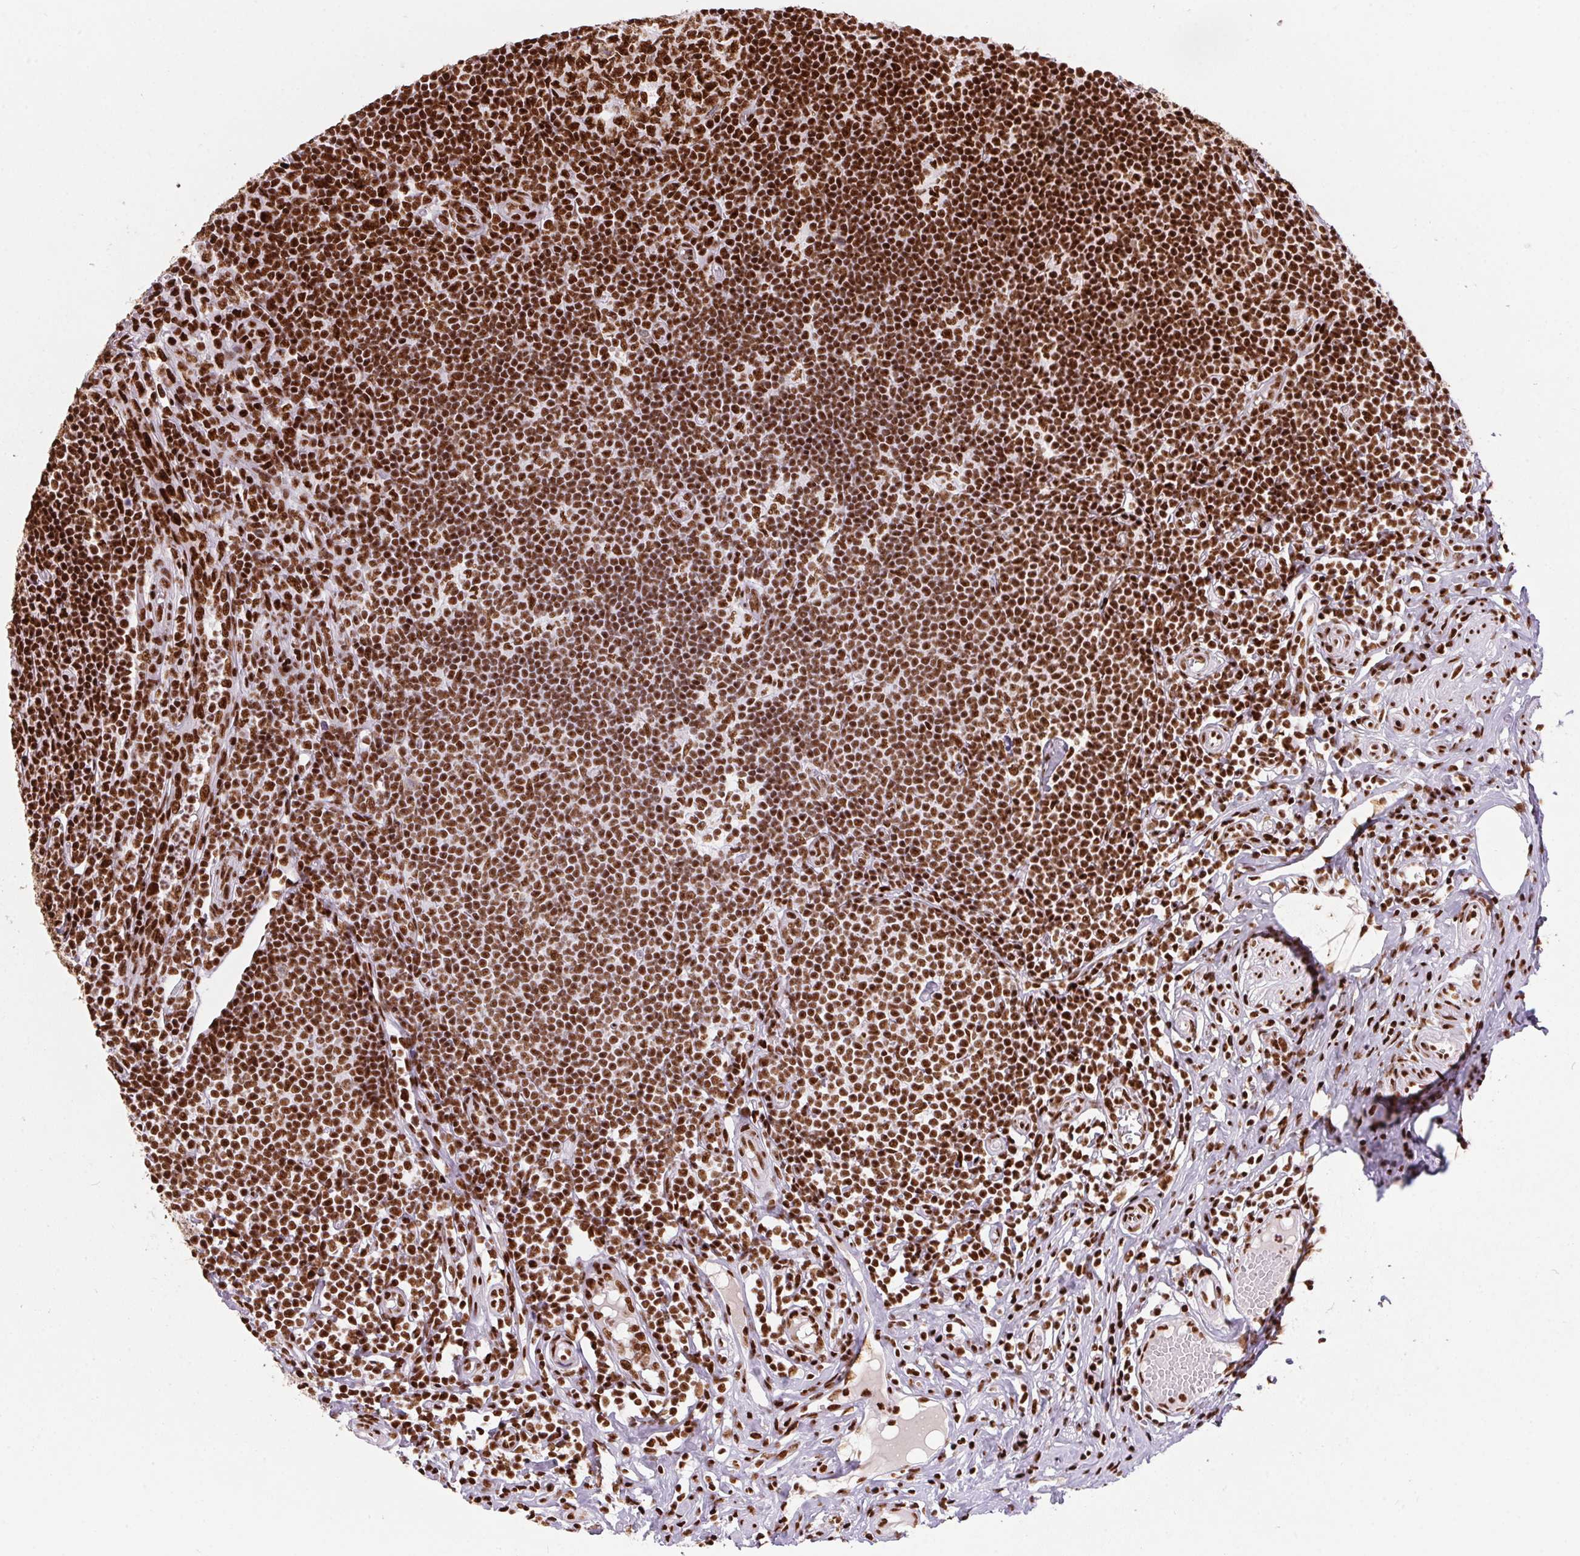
{"staining": {"intensity": "strong", "quantity": ">75%", "location": "nuclear"}, "tissue": "appendix", "cell_type": "Glandular cells", "image_type": "normal", "snomed": [{"axis": "morphology", "description": "Normal tissue, NOS"}, {"axis": "topography", "description": "Appendix"}], "caption": "A brown stain labels strong nuclear staining of a protein in glandular cells of unremarkable human appendix. Ihc stains the protein of interest in brown and the nuclei are stained blue.", "gene": "PAGE3", "patient": {"sex": "male", "age": 18}}